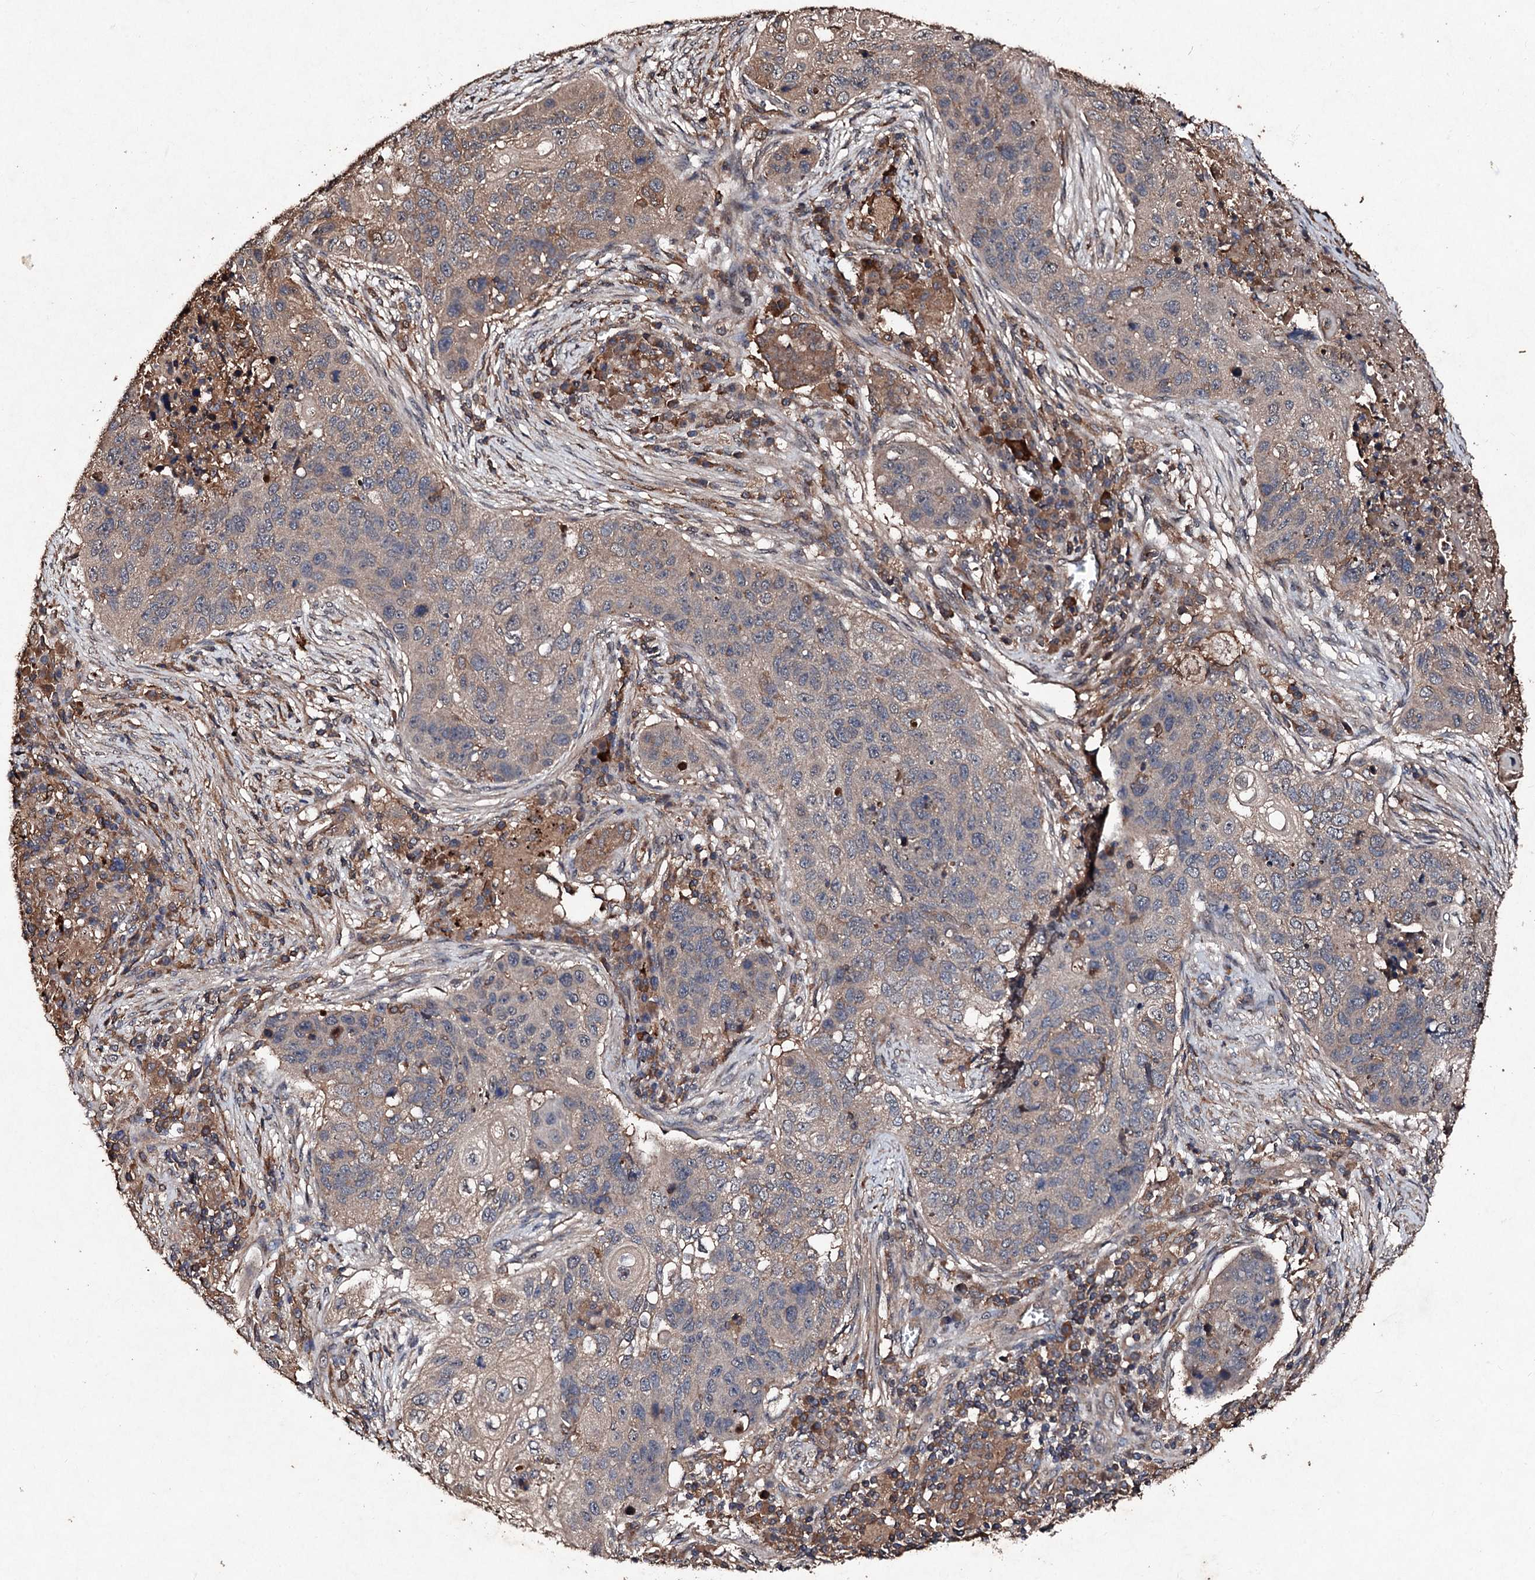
{"staining": {"intensity": "moderate", "quantity": "25%-75%", "location": "cytoplasmic/membranous"}, "tissue": "lung cancer", "cell_type": "Tumor cells", "image_type": "cancer", "snomed": [{"axis": "morphology", "description": "Squamous cell carcinoma, NOS"}, {"axis": "topography", "description": "Lung"}], "caption": "Immunohistochemistry (IHC) photomicrograph of neoplastic tissue: lung cancer stained using immunohistochemistry (IHC) shows medium levels of moderate protein expression localized specifically in the cytoplasmic/membranous of tumor cells, appearing as a cytoplasmic/membranous brown color.", "gene": "KERA", "patient": {"sex": "female", "age": 63}}